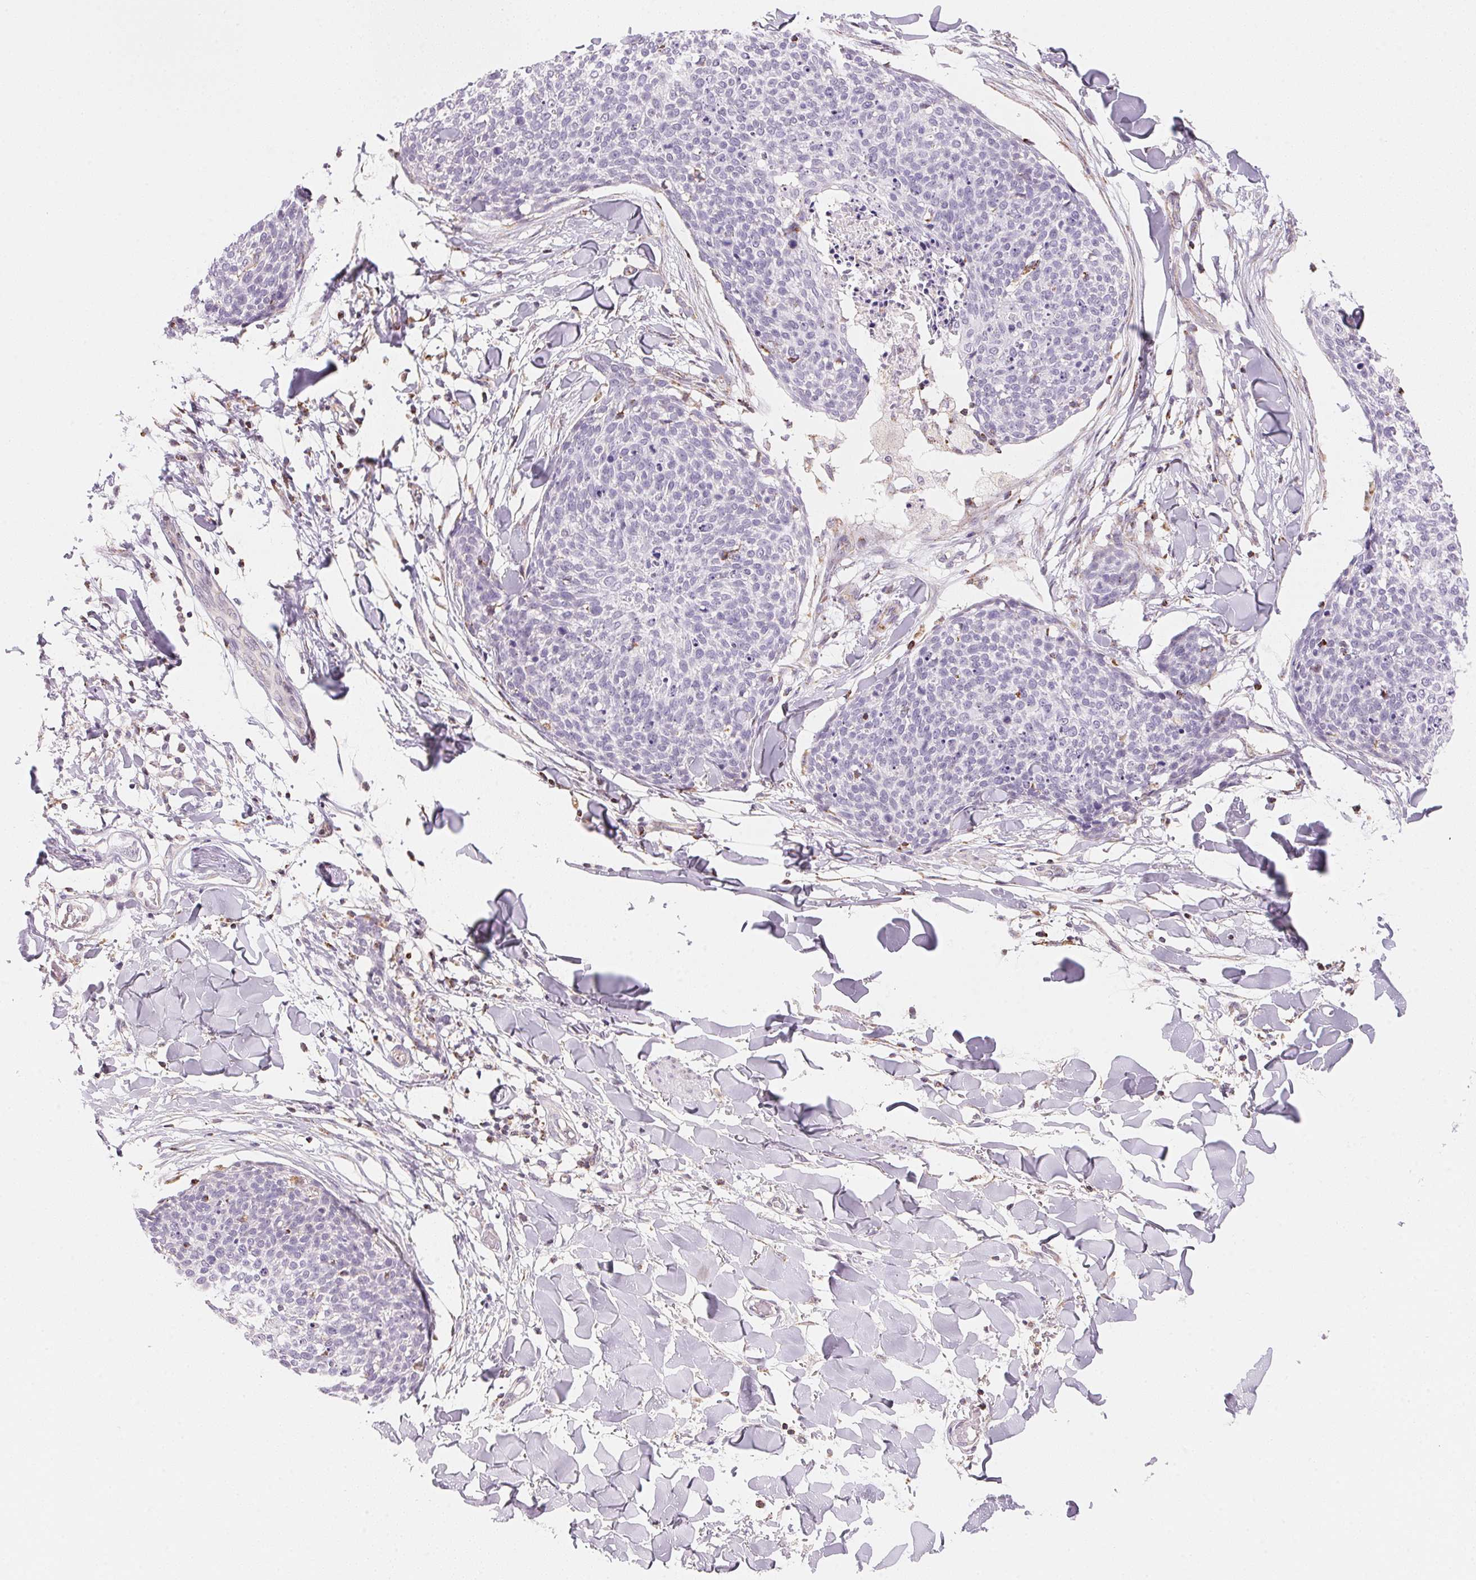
{"staining": {"intensity": "negative", "quantity": "none", "location": "none"}, "tissue": "skin cancer", "cell_type": "Tumor cells", "image_type": "cancer", "snomed": [{"axis": "morphology", "description": "Squamous cell carcinoma, NOS"}, {"axis": "topography", "description": "Skin"}, {"axis": "topography", "description": "Vulva"}], "caption": "There is no significant staining in tumor cells of skin cancer (squamous cell carcinoma).", "gene": "GIPC2", "patient": {"sex": "female", "age": 75}}